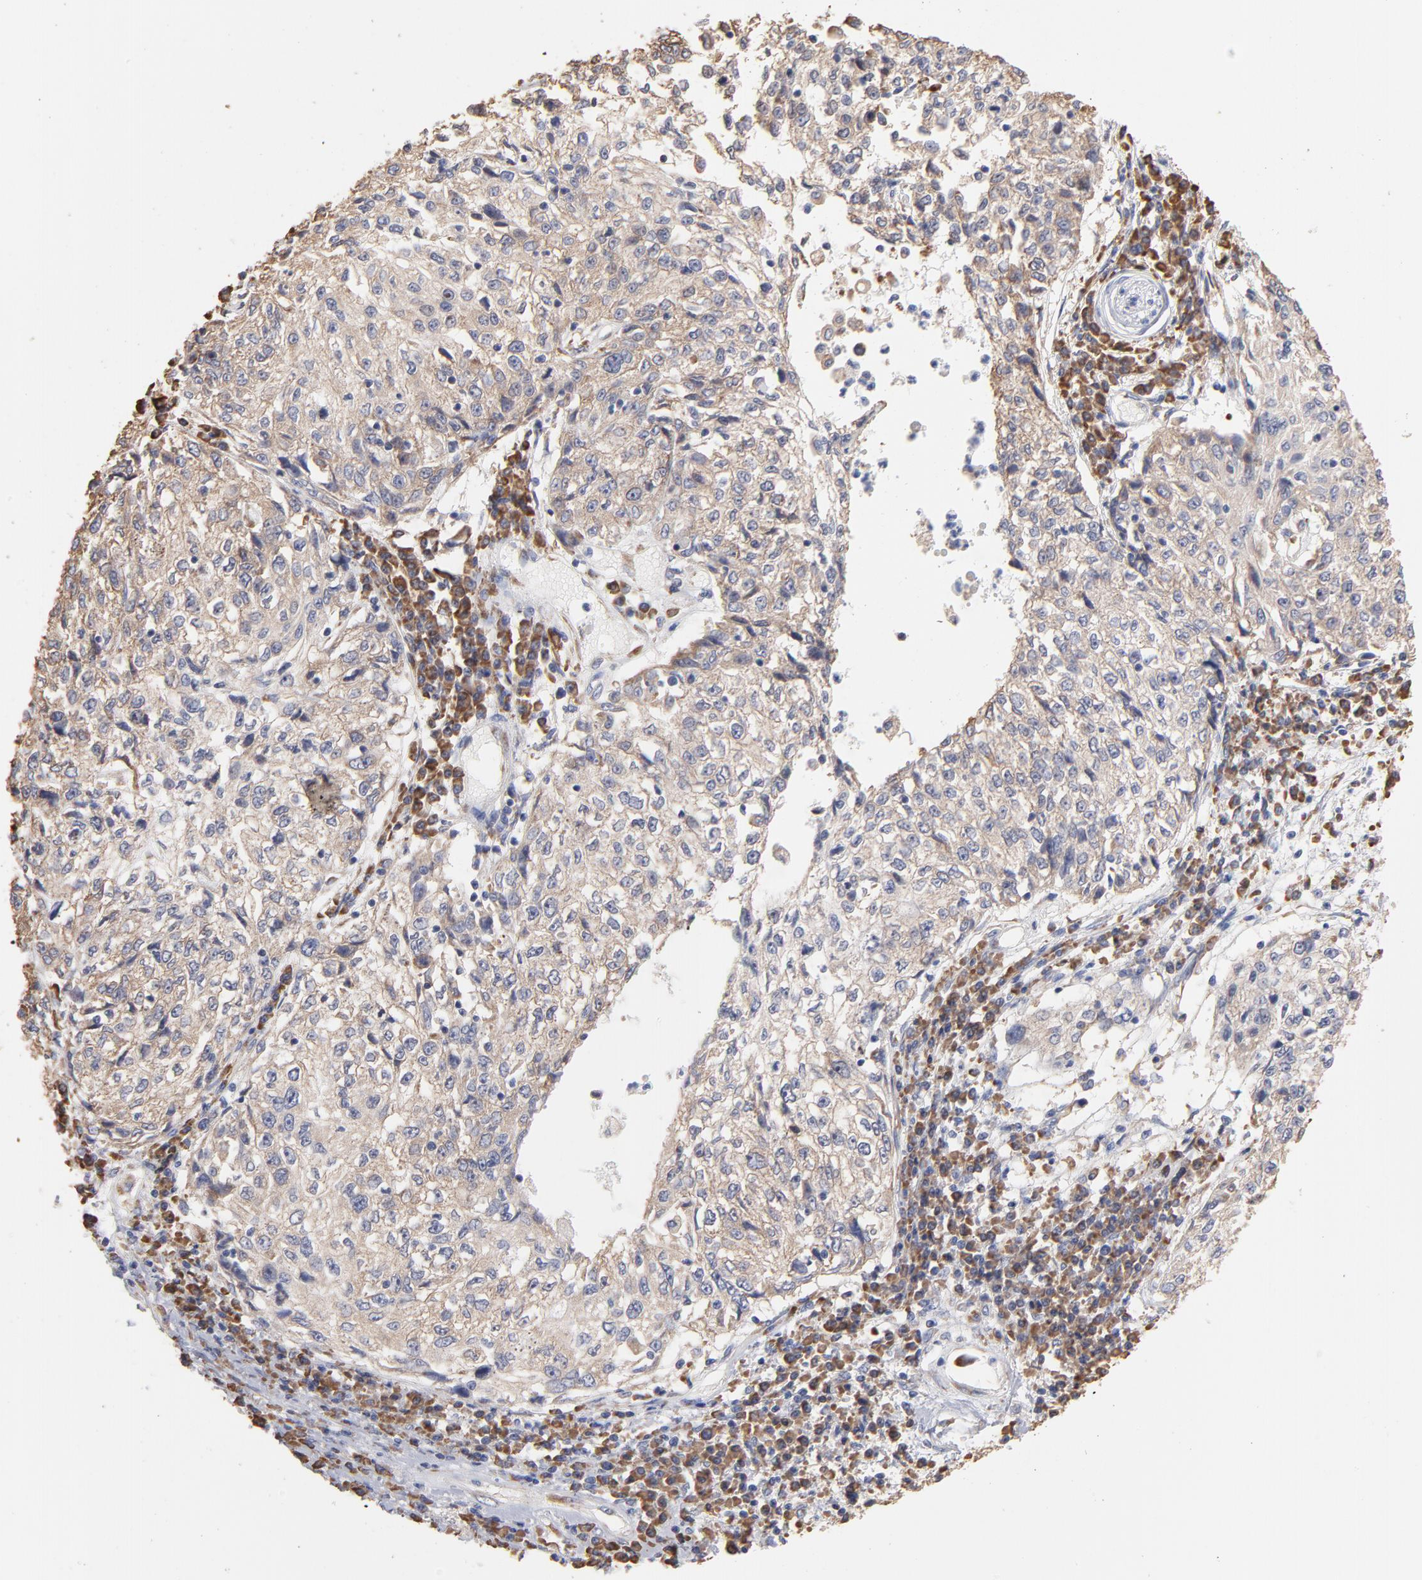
{"staining": {"intensity": "negative", "quantity": "none", "location": "none"}, "tissue": "cervical cancer", "cell_type": "Tumor cells", "image_type": "cancer", "snomed": [{"axis": "morphology", "description": "Squamous cell carcinoma, NOS"}, {"axis": "topography", "description": "Cervix"}], "caption": "Tumor cells show no significant protein positivity in cervical cancer (squamous cell carcinoma).", "gene": "RPL9", "patient": {"sex": "female", "age": 57}}